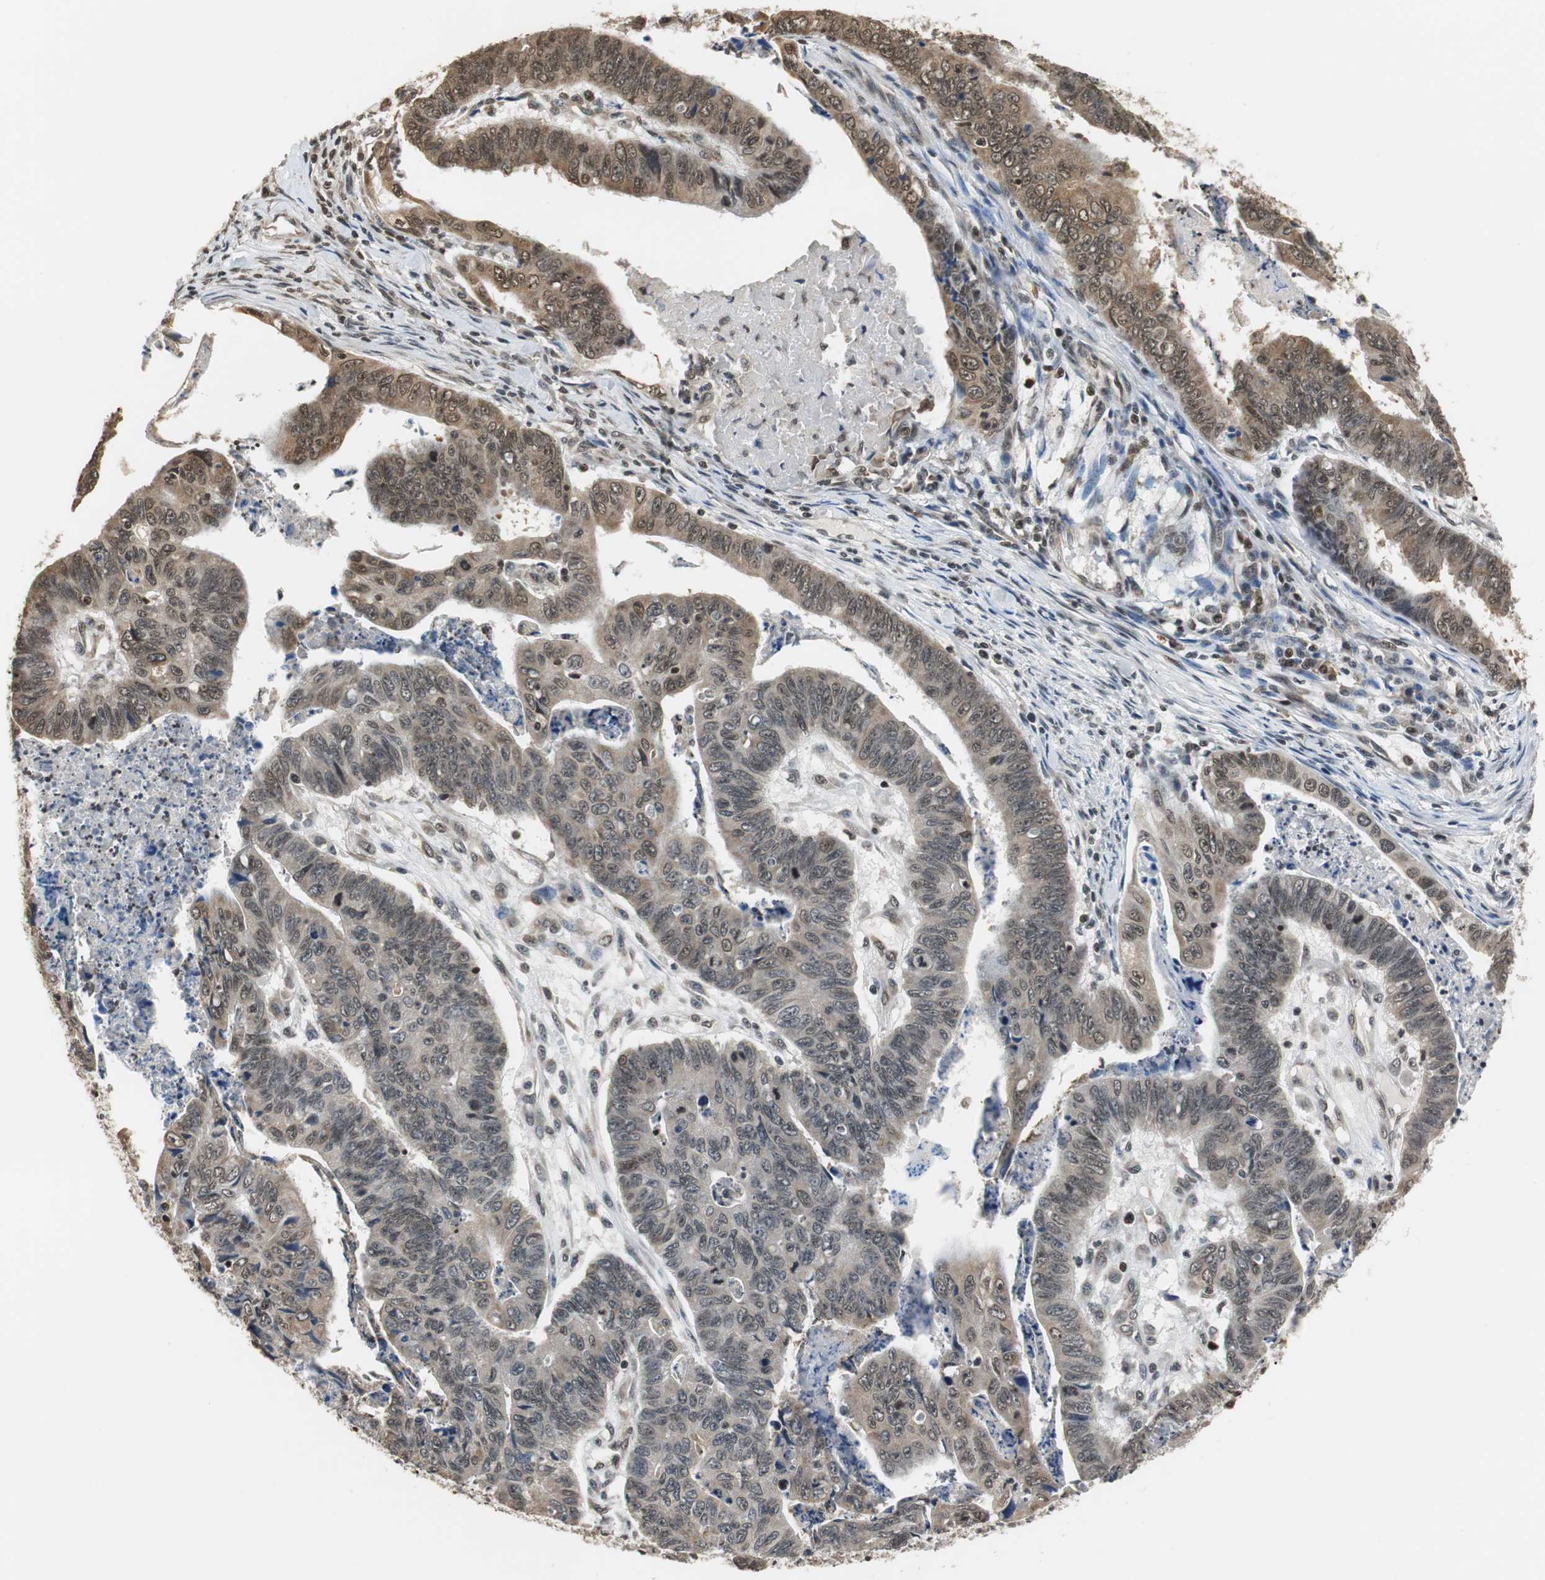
{"staining": {"intensity": "moderate", "quantity": "25%-75%", "location": "cytoplasmic/membranous,nuclear"}, "tissue": "stomach cancer", "cell_type": "Tumor cells", "image_type": "cancer", "snomed": [{"axis": "morphology", "description": "Adenocarcinoma, NOS"}, {"axis": "topography", "description": "Stomach, lower"}], "caption": "Immunohistochemistry (IHC) (DAB) staining of human adenocarcinoma (stomach) demonstrates moderate cytoplasmic/membranous and nuclear protein expression in about 25%-75% of tumor cells.", "gene": "REST", "patient": {"sex": "male", "age": 77}}